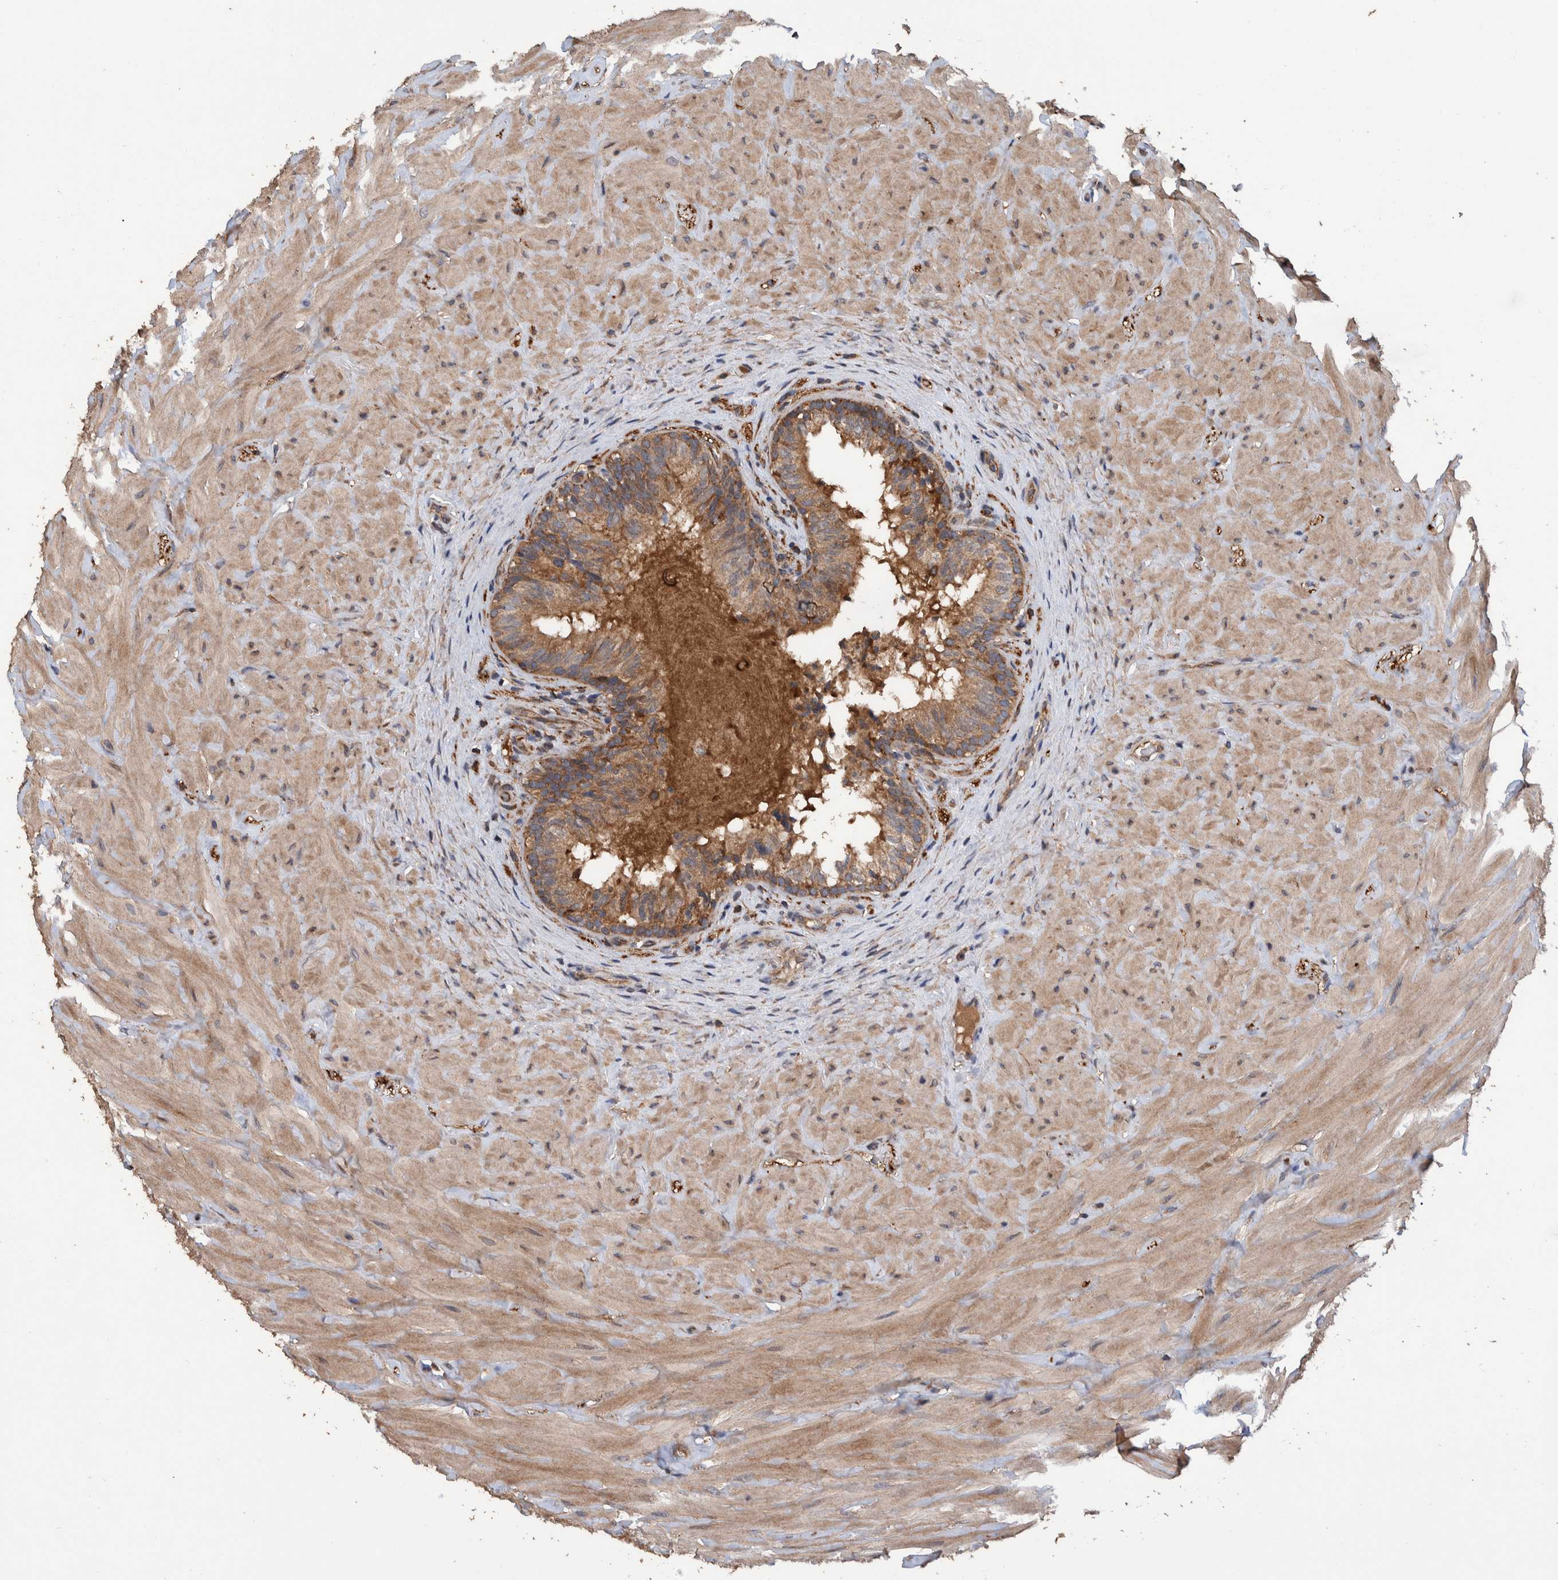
{"staining": {"intensity": "moderate", "quantity": ">75%", "location": "cytoplasmic/membranous"}, "tissue": "epididymis", "cell_type": "Glandular cells", "image_type": "normal", "snomed": [{"axis": "morphology", "description": "Normal tissue, NOS"}, {"axis": "topography", "description": "Soft tissue"}, {"axis": "topography", "description": "Epididymis"}], "caption": "Immunohistochemistry (IHC) (DAB (3,3'-diaminobenzidine)) staining of benign human epididymis shows moderate cytoplasmic/membranous protein expression in approximately >75% of glandular cells.", "gene": "ENSG00000251537", "patient": {"sex": "male", "age": 26}}